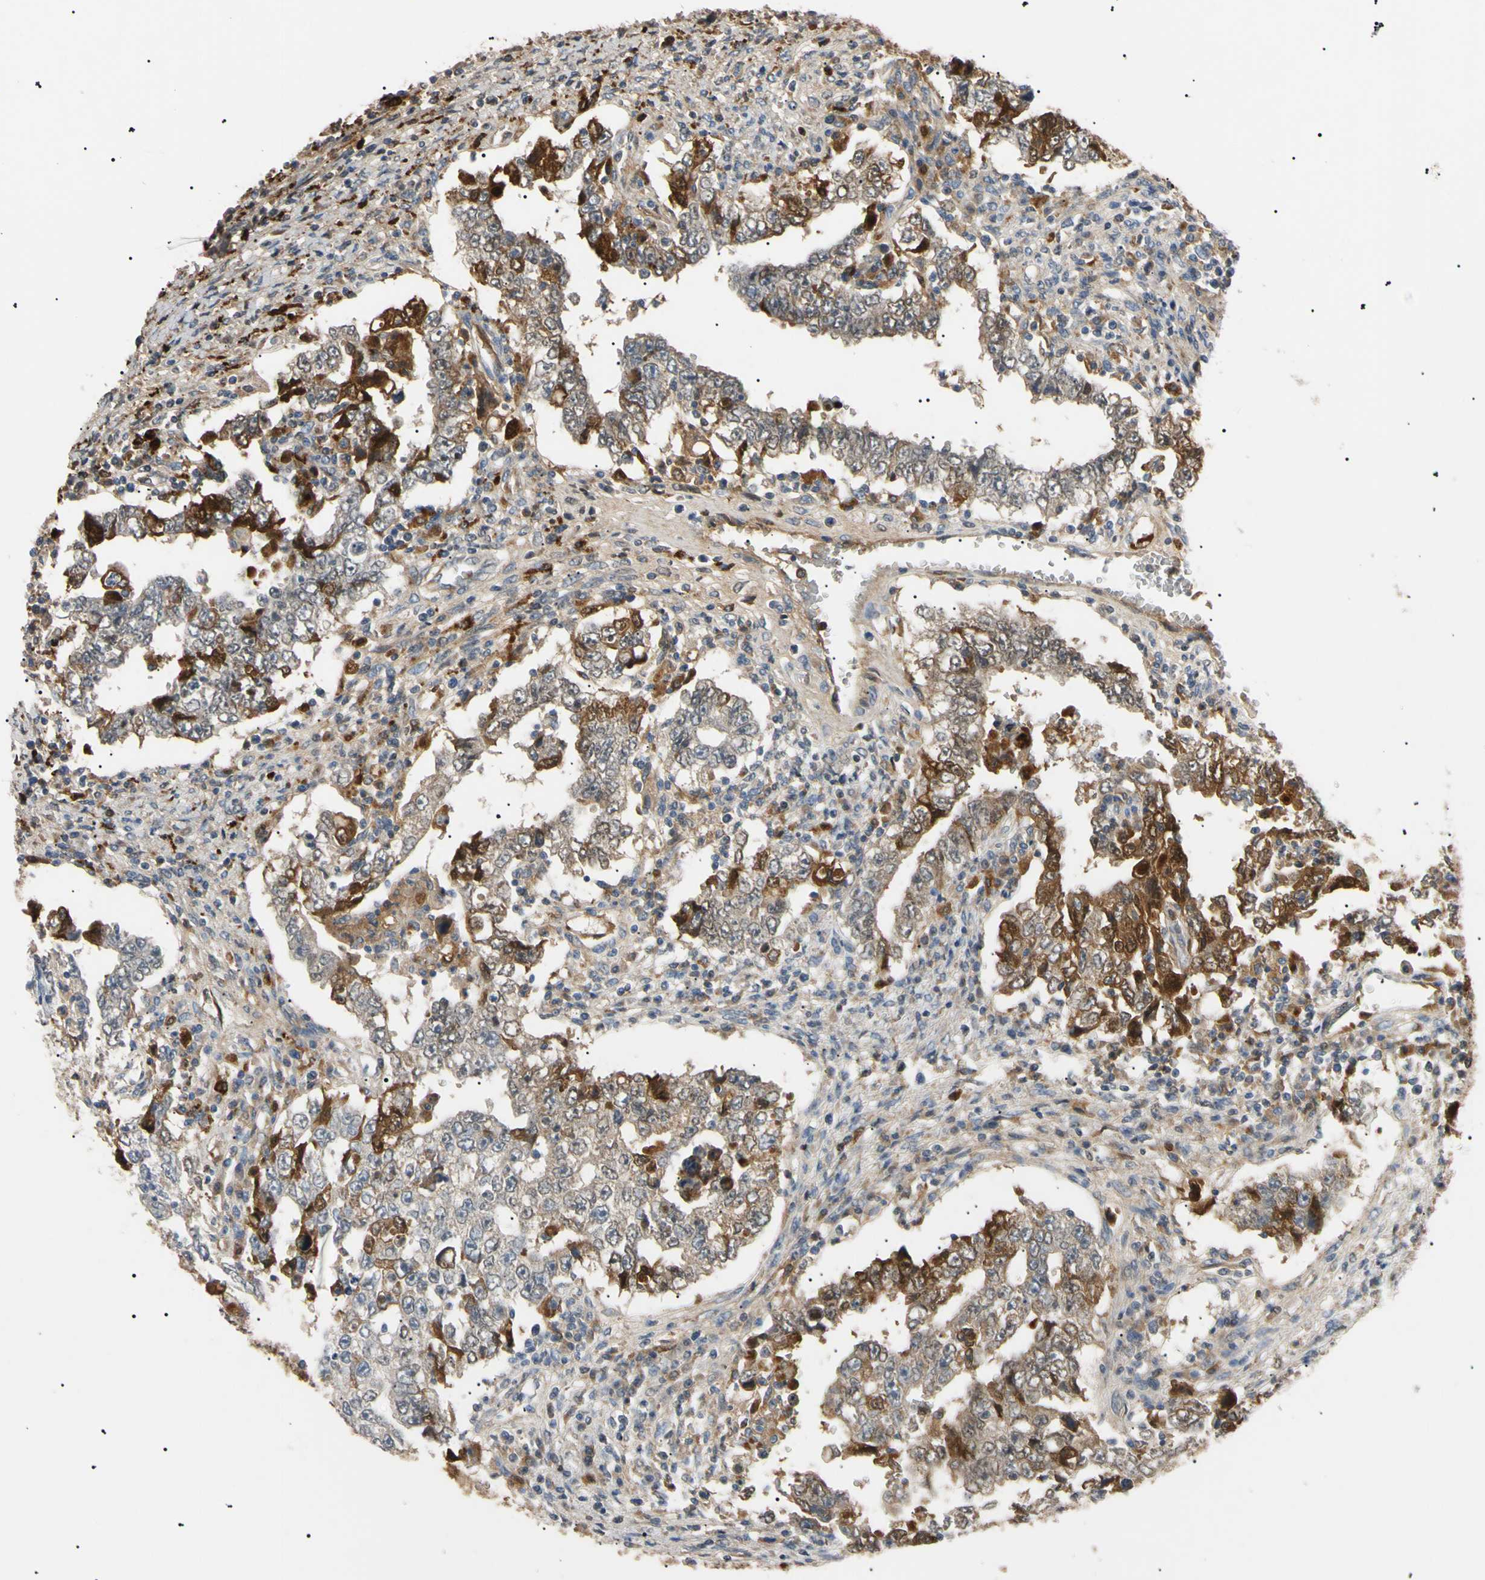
{"staining": {"intensity": "strong", "quantity": "25%-75%", "location": "cytoplasmic/membranous"}, "tissue": "testis cancer", "cell_type": "Tumor cells", "image_type": "cancer", "snomed": [{"axis": "morphology", "description": "Carcinoma, Embryonal, NOS"}, {"axis": "topography", "description": "Testis"}], "caption": "Protein staining by immunohistochemistry shows strong cytoplasmic/membranous staining in about 25%-75% of tumor cells in testis embryonal carcinoma. The protein of interest is stained brown, and the nuclei are stained in blue (DAB (3,3'-diaminobenzidine) IHC with brightfield microscopy, high magnification).", "gene": "CGB3", "patient": {"sex": "male", "age": 26}}